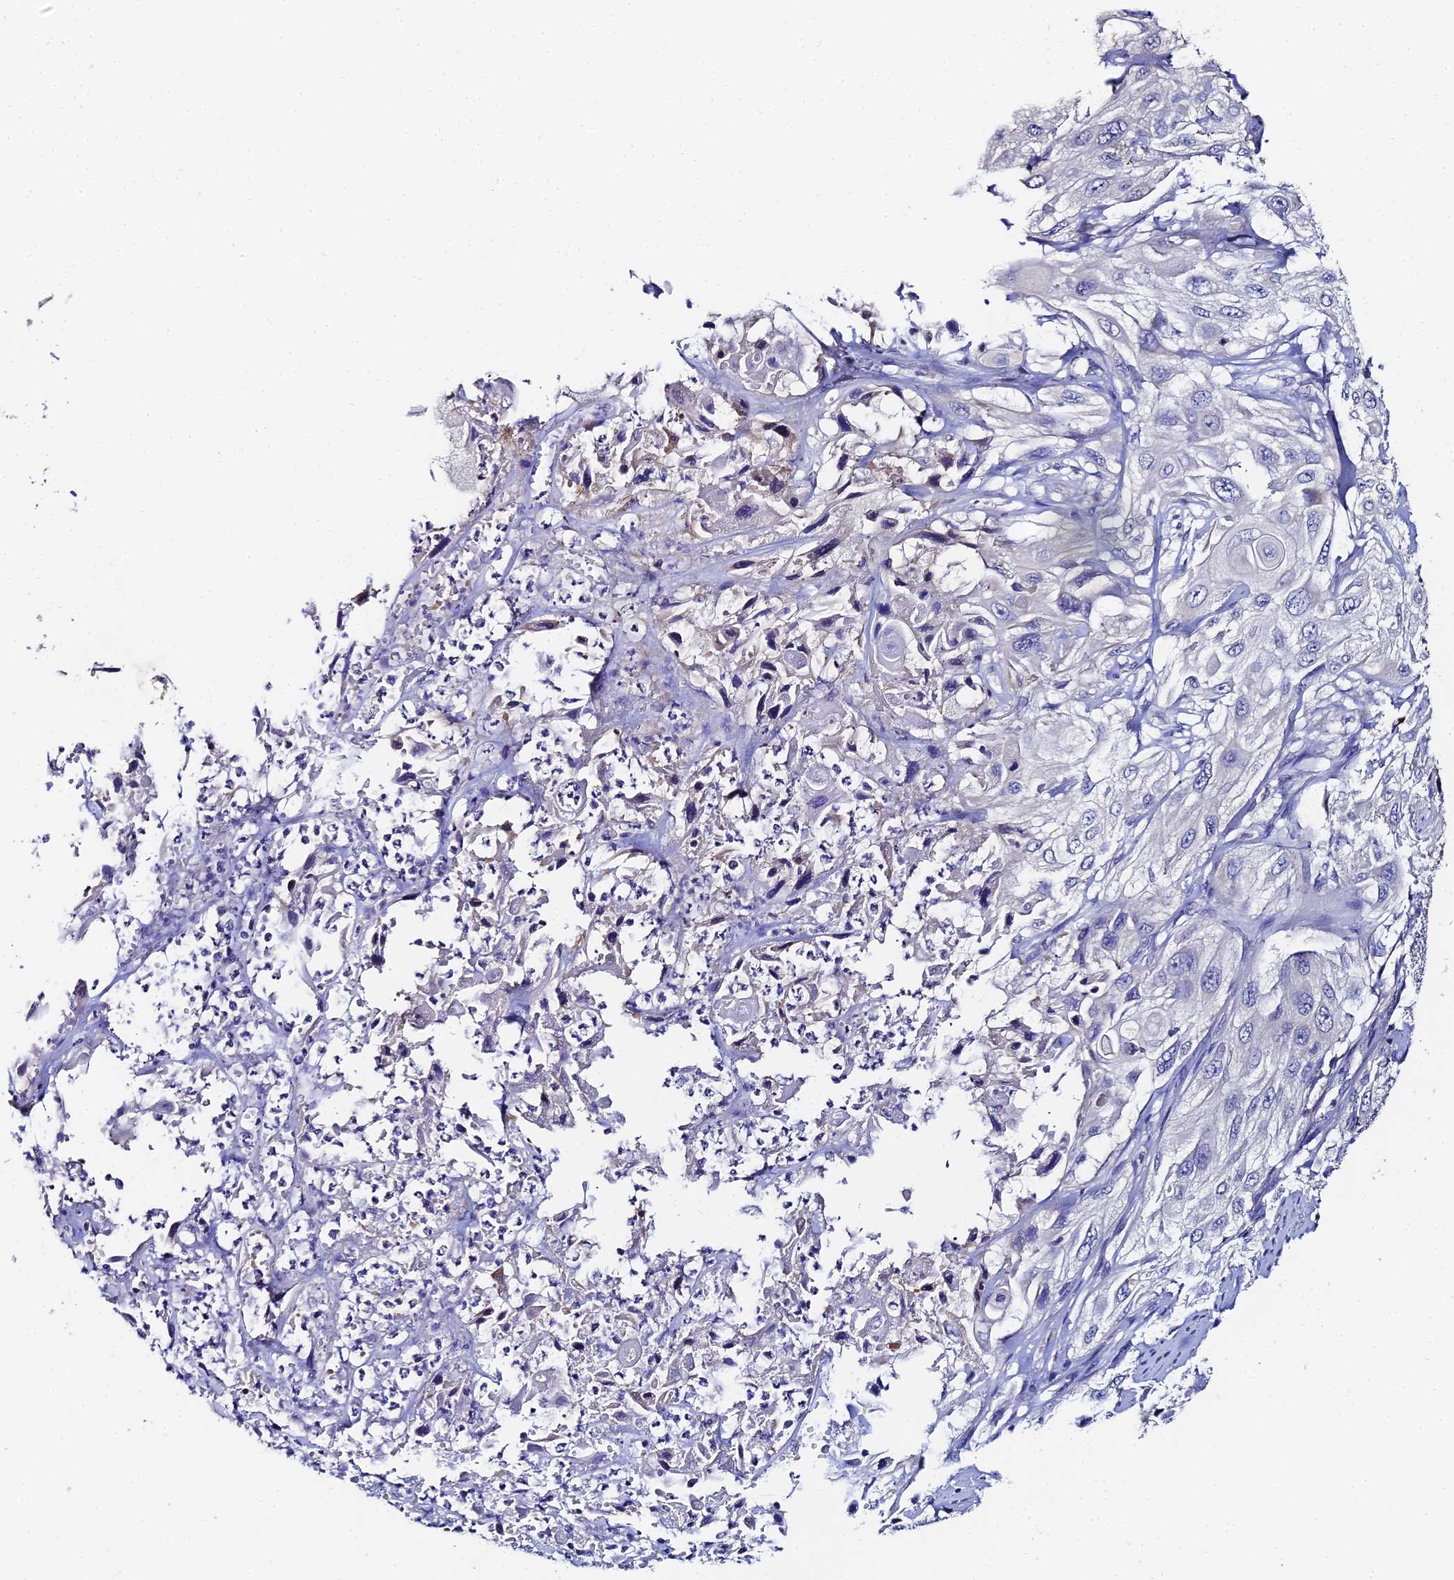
{"staining": {"intensity": "negative", "quantity": "none", "location": "none"}, "tissue": "cervical cancer", "cell_type": "Tumor cells", "image_type": "cancer", "snomed": [{"axis": "morphology", "description": "Squamous cell carcinoma, NOS"}, {"axis": "topography", "description": "Cervix"}], "caption": "Tumor cells are negative for brown protein staining in squamous cell carcinoma (cervical). (DAB IHC visualized using brightfield microscopy, high magnification).", "gene": "UBE2L3", "patient": {"sex": "female", "age": 42}}